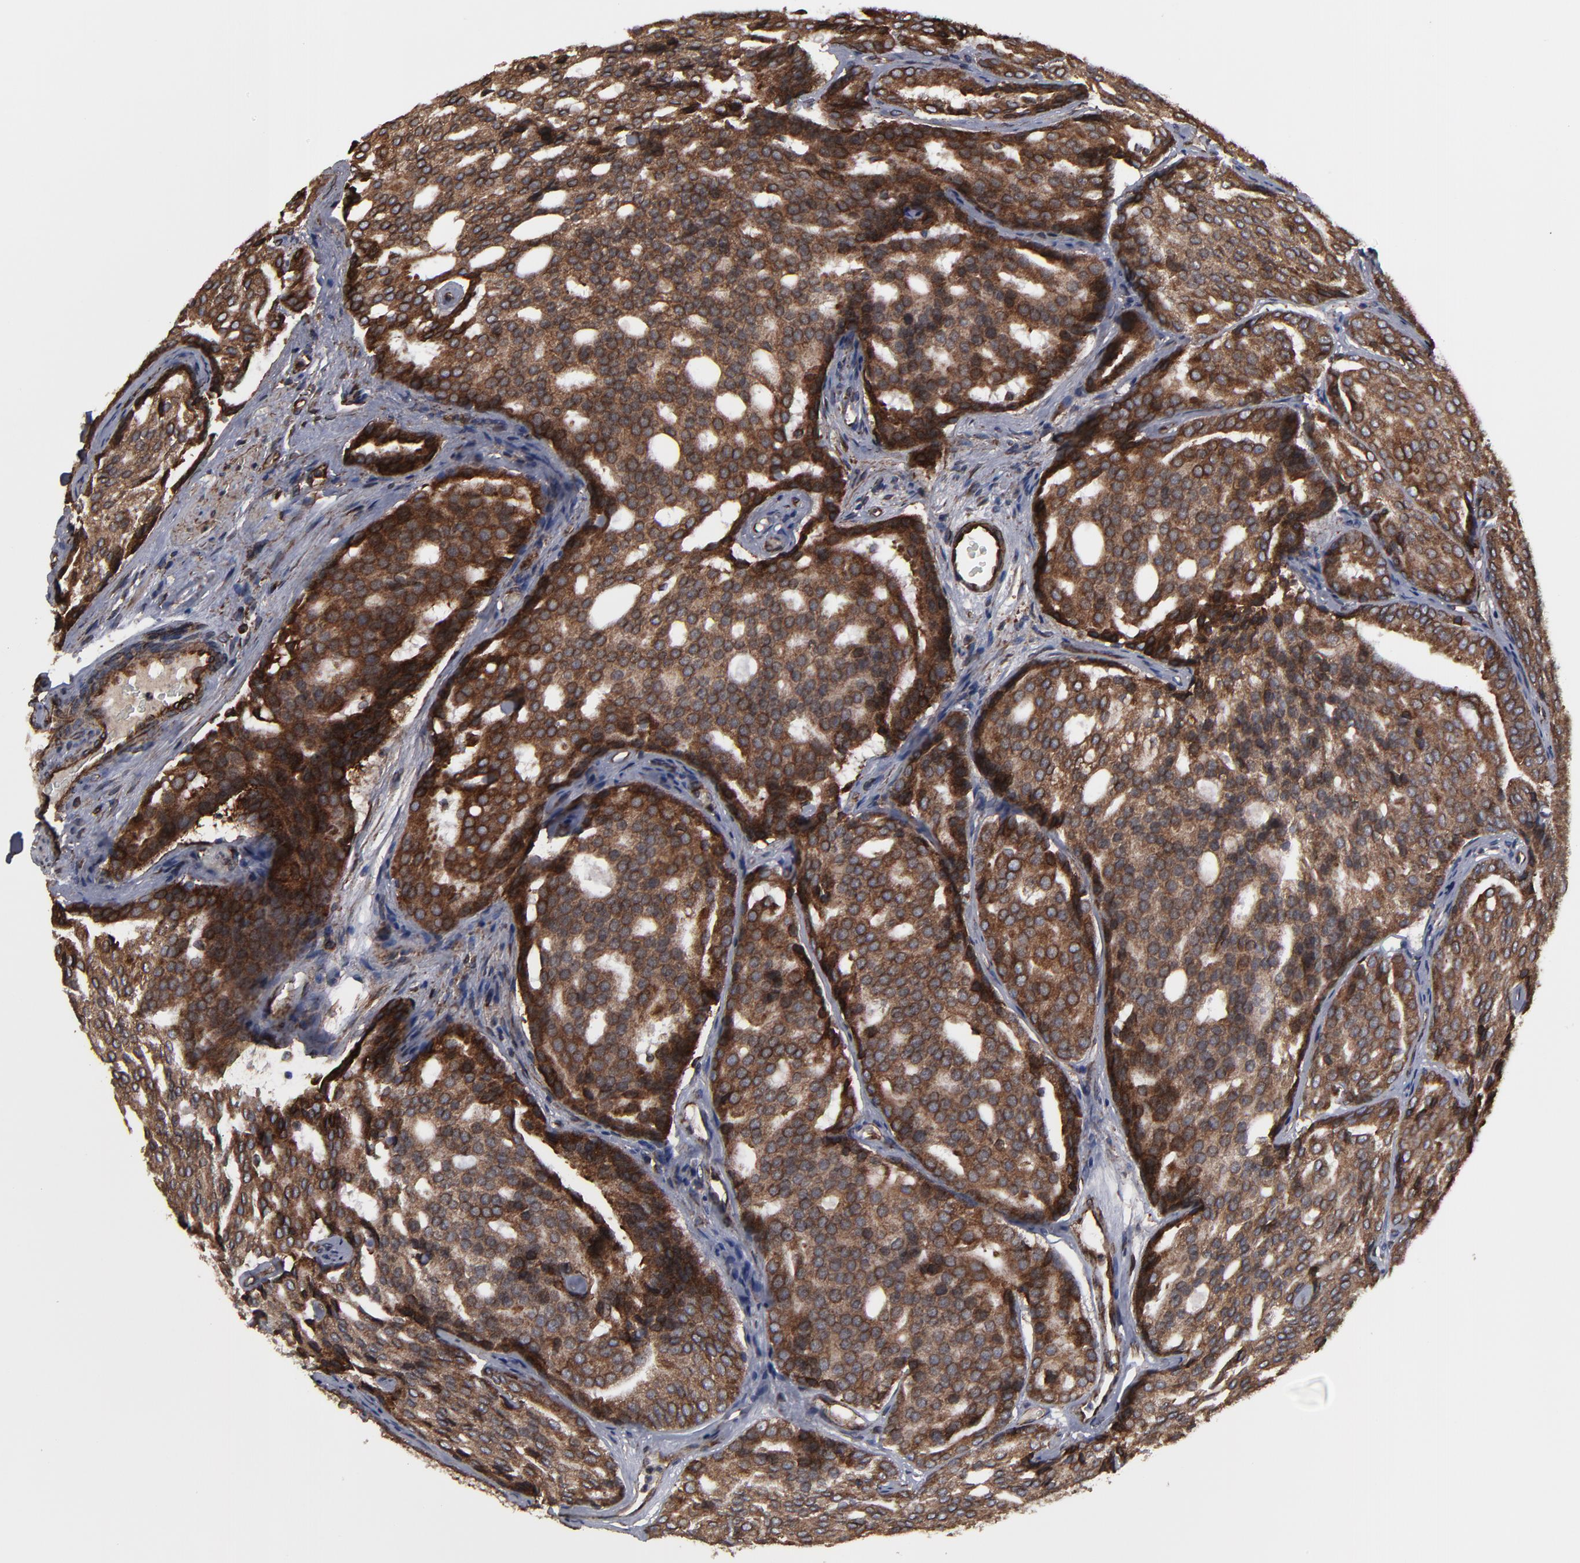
{"staining": {"intensity": "strong", "quantity": ">75%", "location": "cytoplasmic/membranous"}, "tissue": "prostate cancer", "cell_type": "Tumor cells", "image_type": "cancer", "snomed": [{"axis": "morphology", "description": "Adenocarcinoma, High grade"}, {"axis": "topography", "description": "Prostate"}], "caption": "DAB immunohistochemical staining of prostate cancer (high-grade adenocarcinoma) demonstrates strong cytoplasmic/membranous protein staining in approximately >75% of tumor cells.", "gene": "CNIH1", "patient": {"sex": "male", "age": 64}}